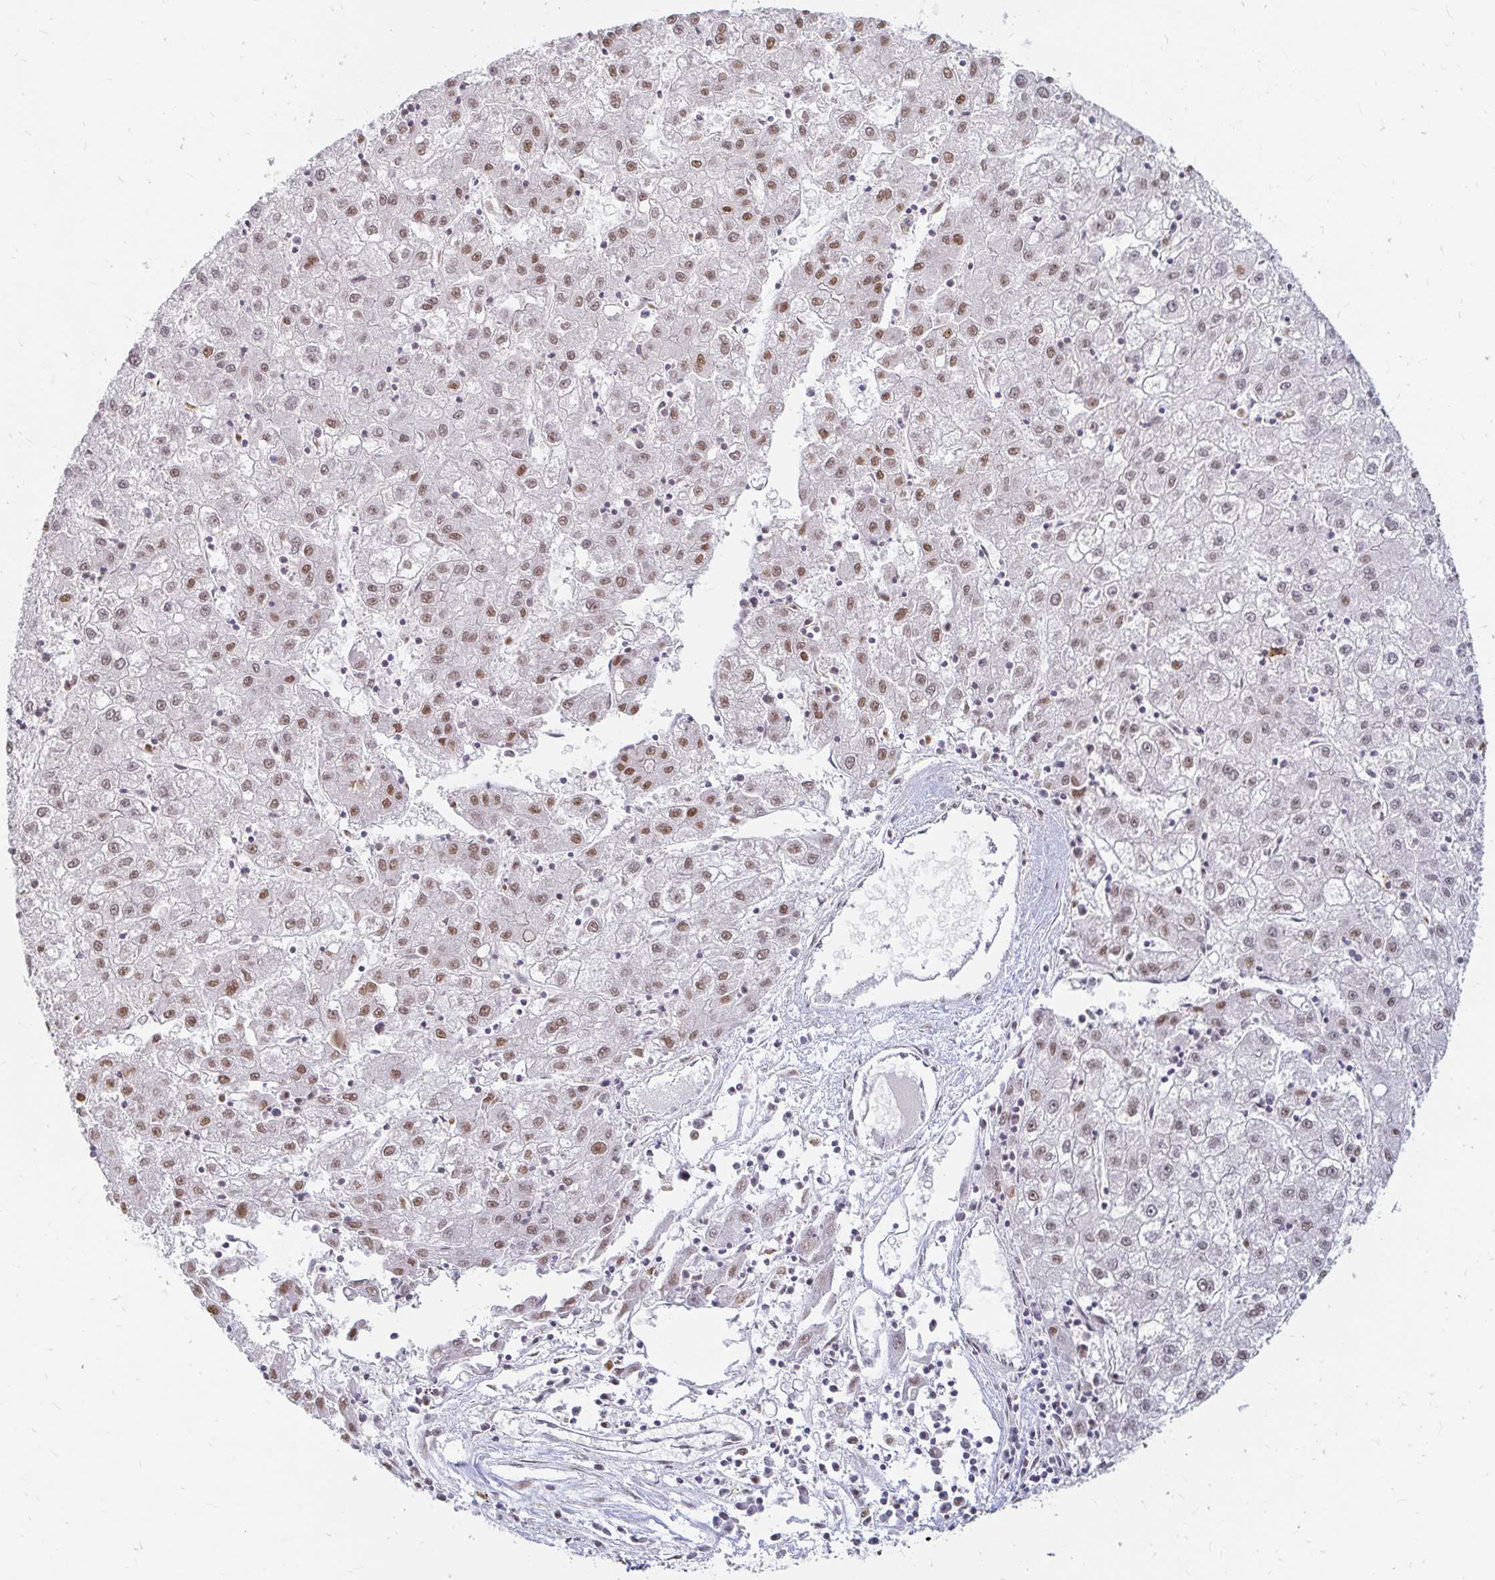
{"staining": {"intensity": "moderate", "quantity": "25%-75%", "location": "nuclear"}, "tissue": "liver cancer", "cell_type": "Tumor cells", "image_type": "cancer", "snomed": [{"axis": "morphology", "description": "Carcinoma, Hepatocellular, NOS"}, {"axis": "topography", "description": "Liver"}], "caption": "Hepatocellular carcinoma (liver) tissue exhibits moderate nuclear positivity in about 25%-75% of tumor cells, visualized by immunohistochemistry.", "gene": "HNRNPU", "patient": {"sex": "male", "age": 72}}